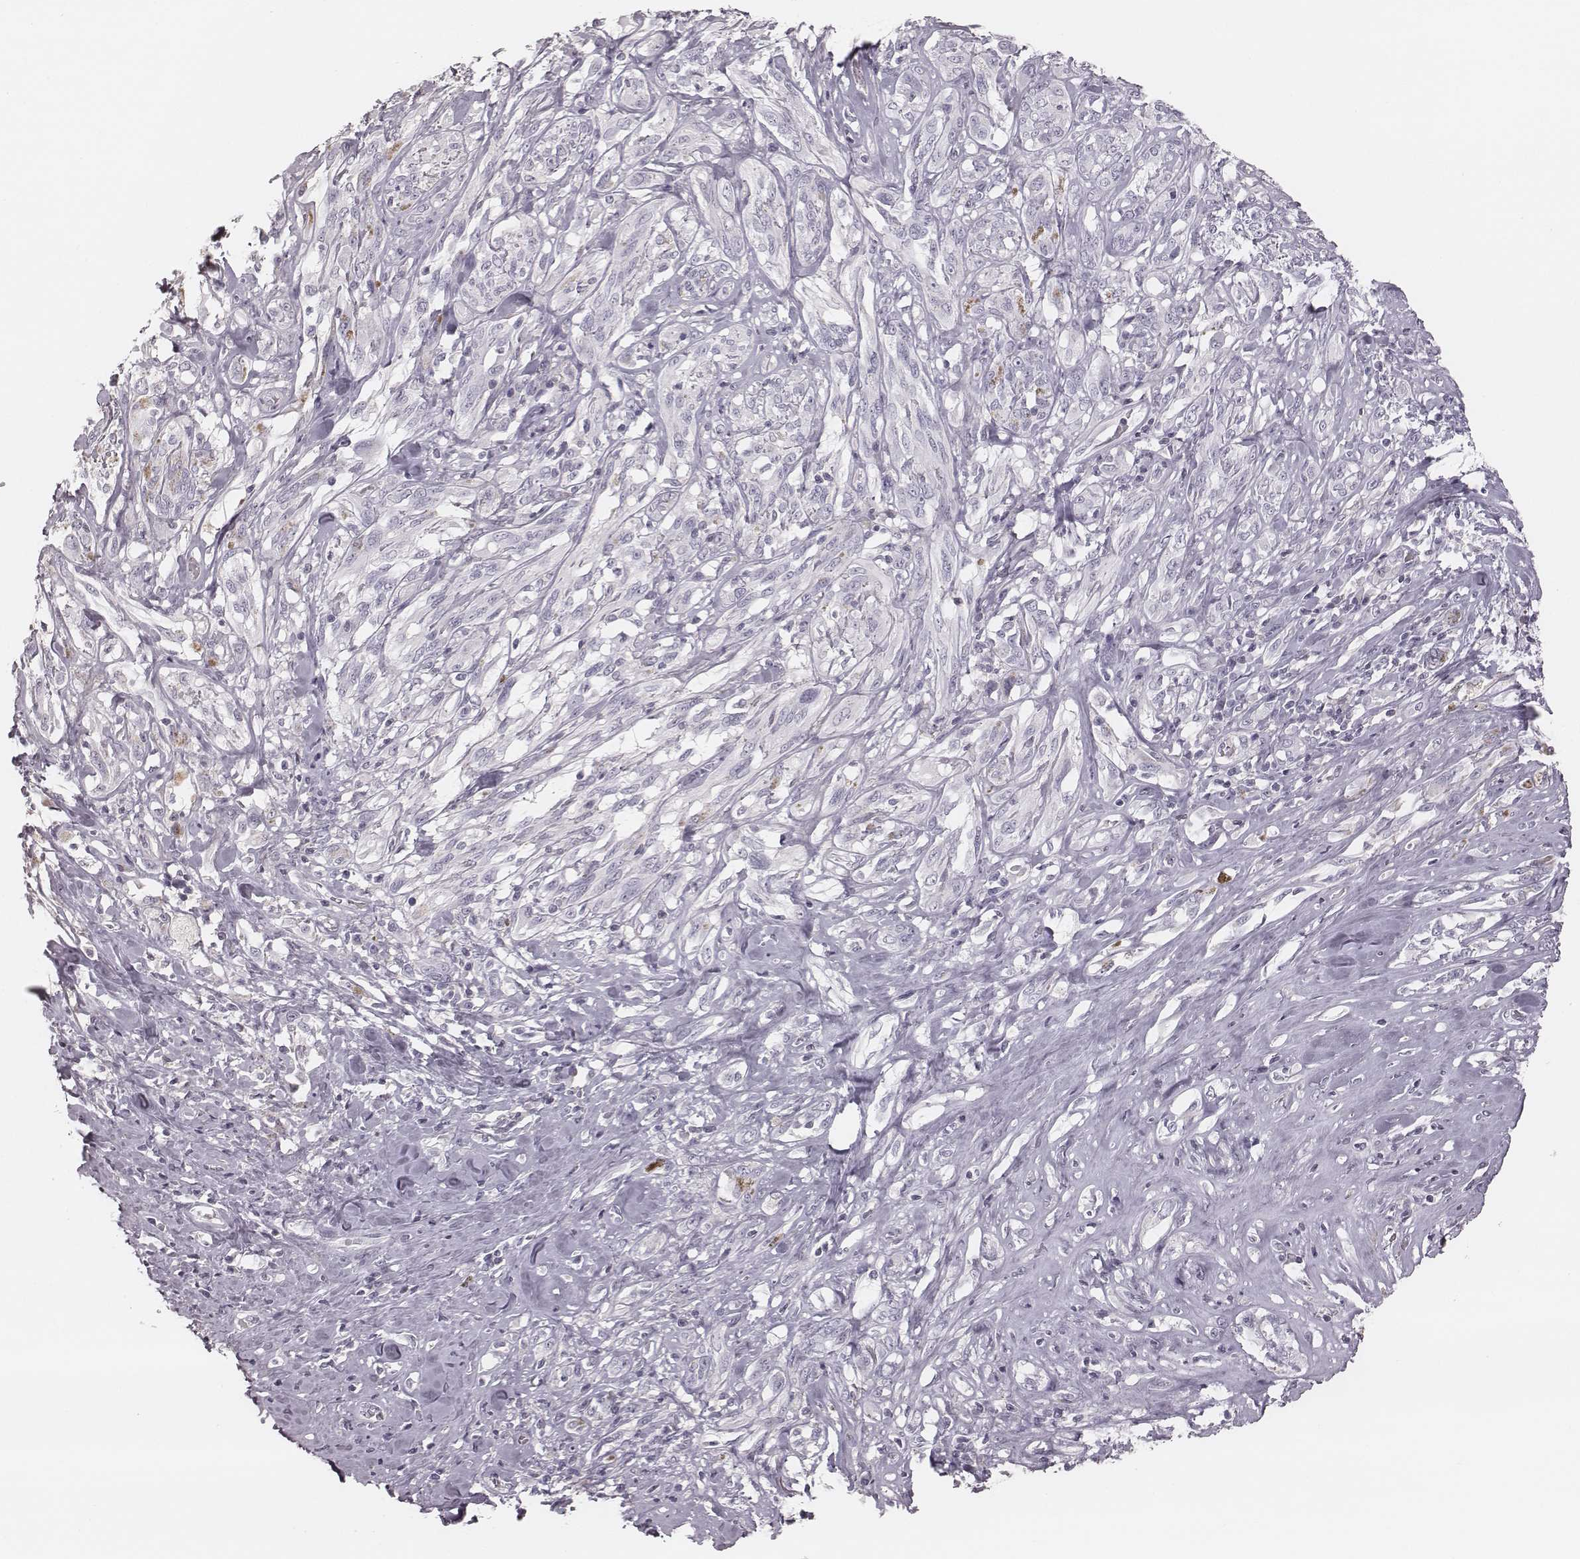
{"staining": {"intensity": "negative", "quantity": "none", "location": "none"}, "tissue": "melanoma", "cell_type": "Tumor cells", "image_type": "cancer", "snomed": [{"axis": "morphology", "description": "Malignant melanoma, NOS"}, {"axis": "topography", "description": "Skin"}], "caption": "Human melanoma stained for a protein using IHC demonstrates no staining in tumor cells.", "gene": "S100Z", "patient": {"sex": "female", "age": 91}}